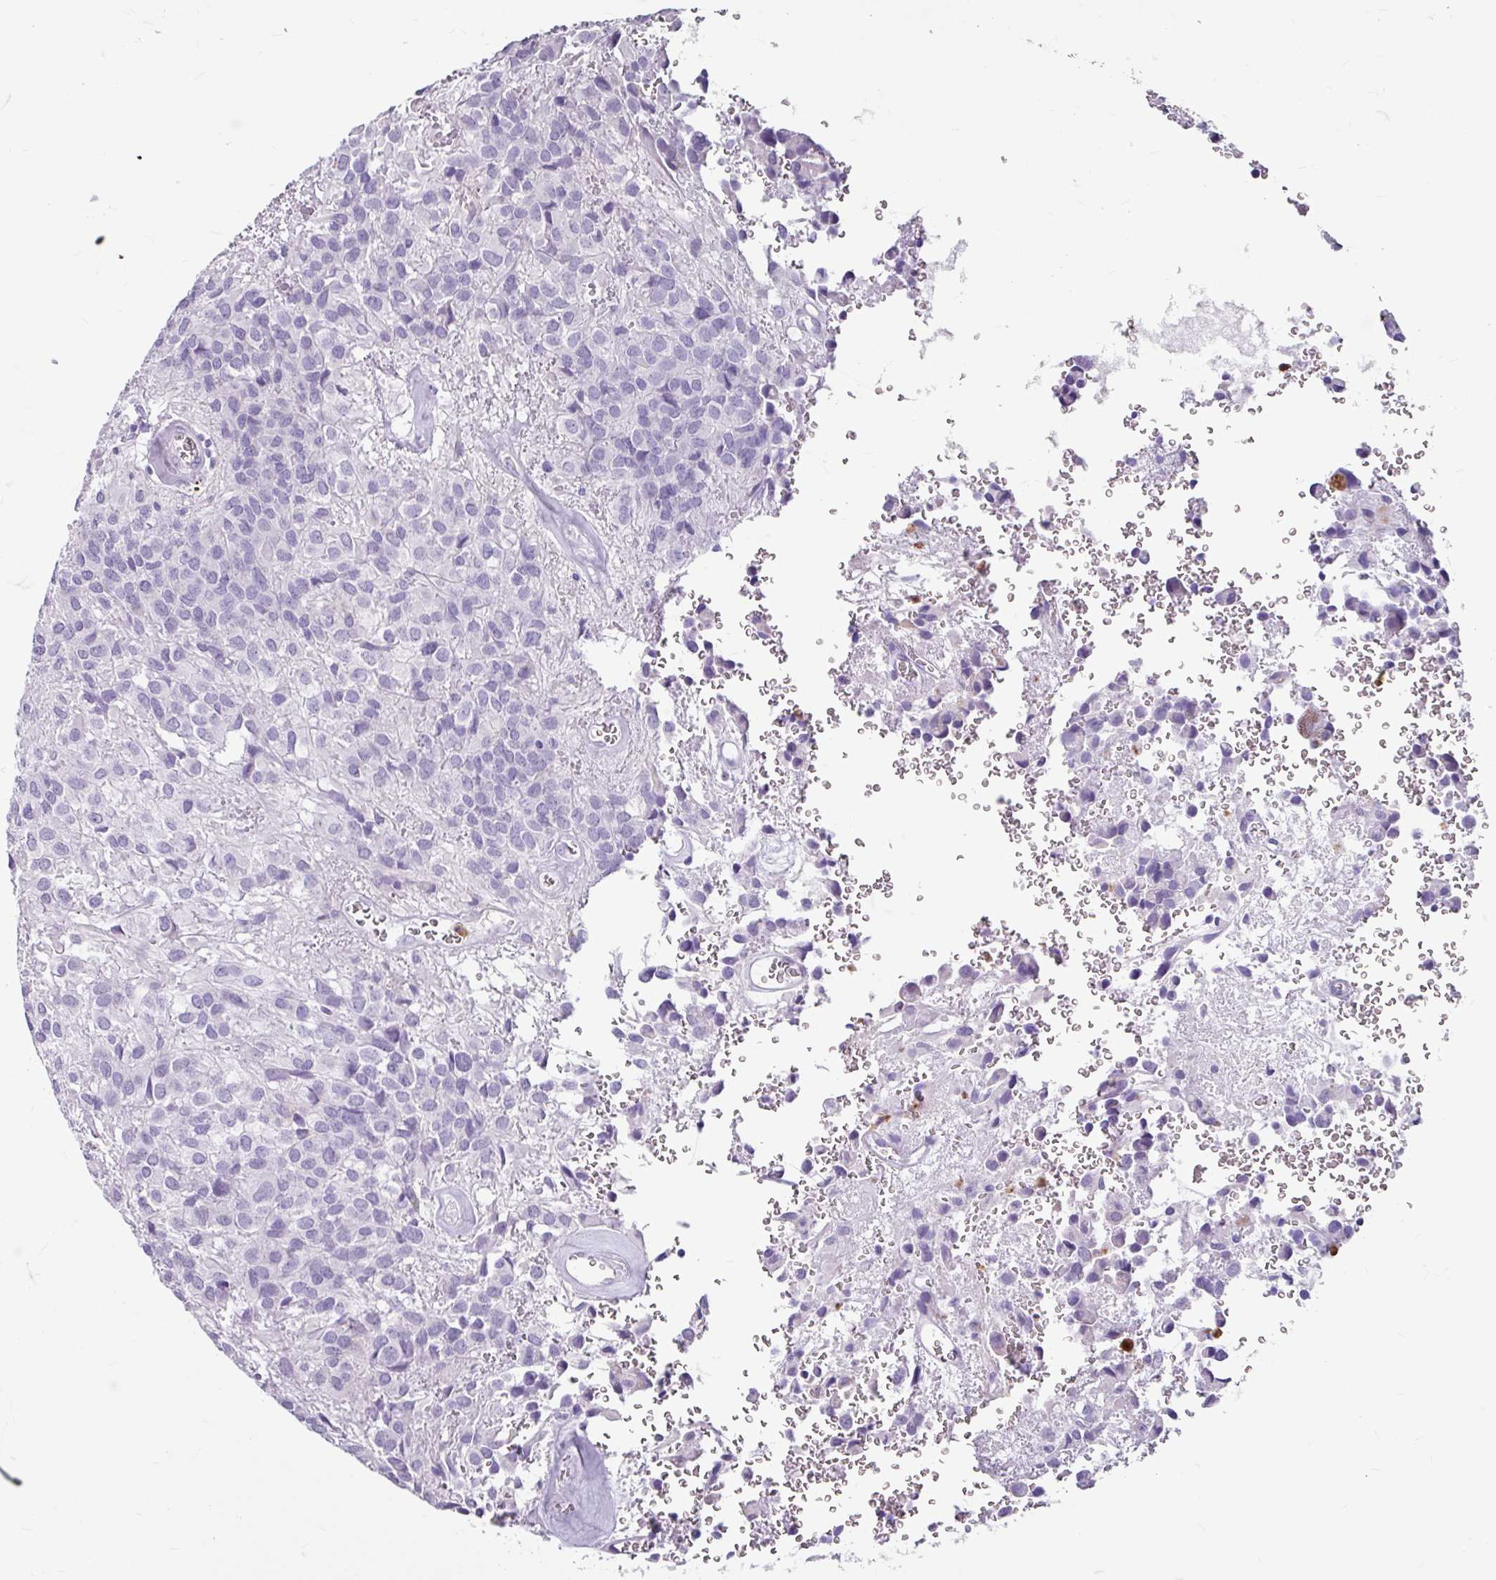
{"staining": {"intensity": "negative", "quantity": "none", "location": "none"}, "tissue": "glioma", "cell_type": "Tumor cells", "image_type": "cancer", "snomed": [{"axis": "morphology", "description": "Glioma, malignant, Low grade"}, {"axis": "topography", "description": "Brain"}], "caption": "Tumor cells show no significant staining in glioma.", "gene": "ANKRD1", "patient": {"sex": "male", "age": 56}}